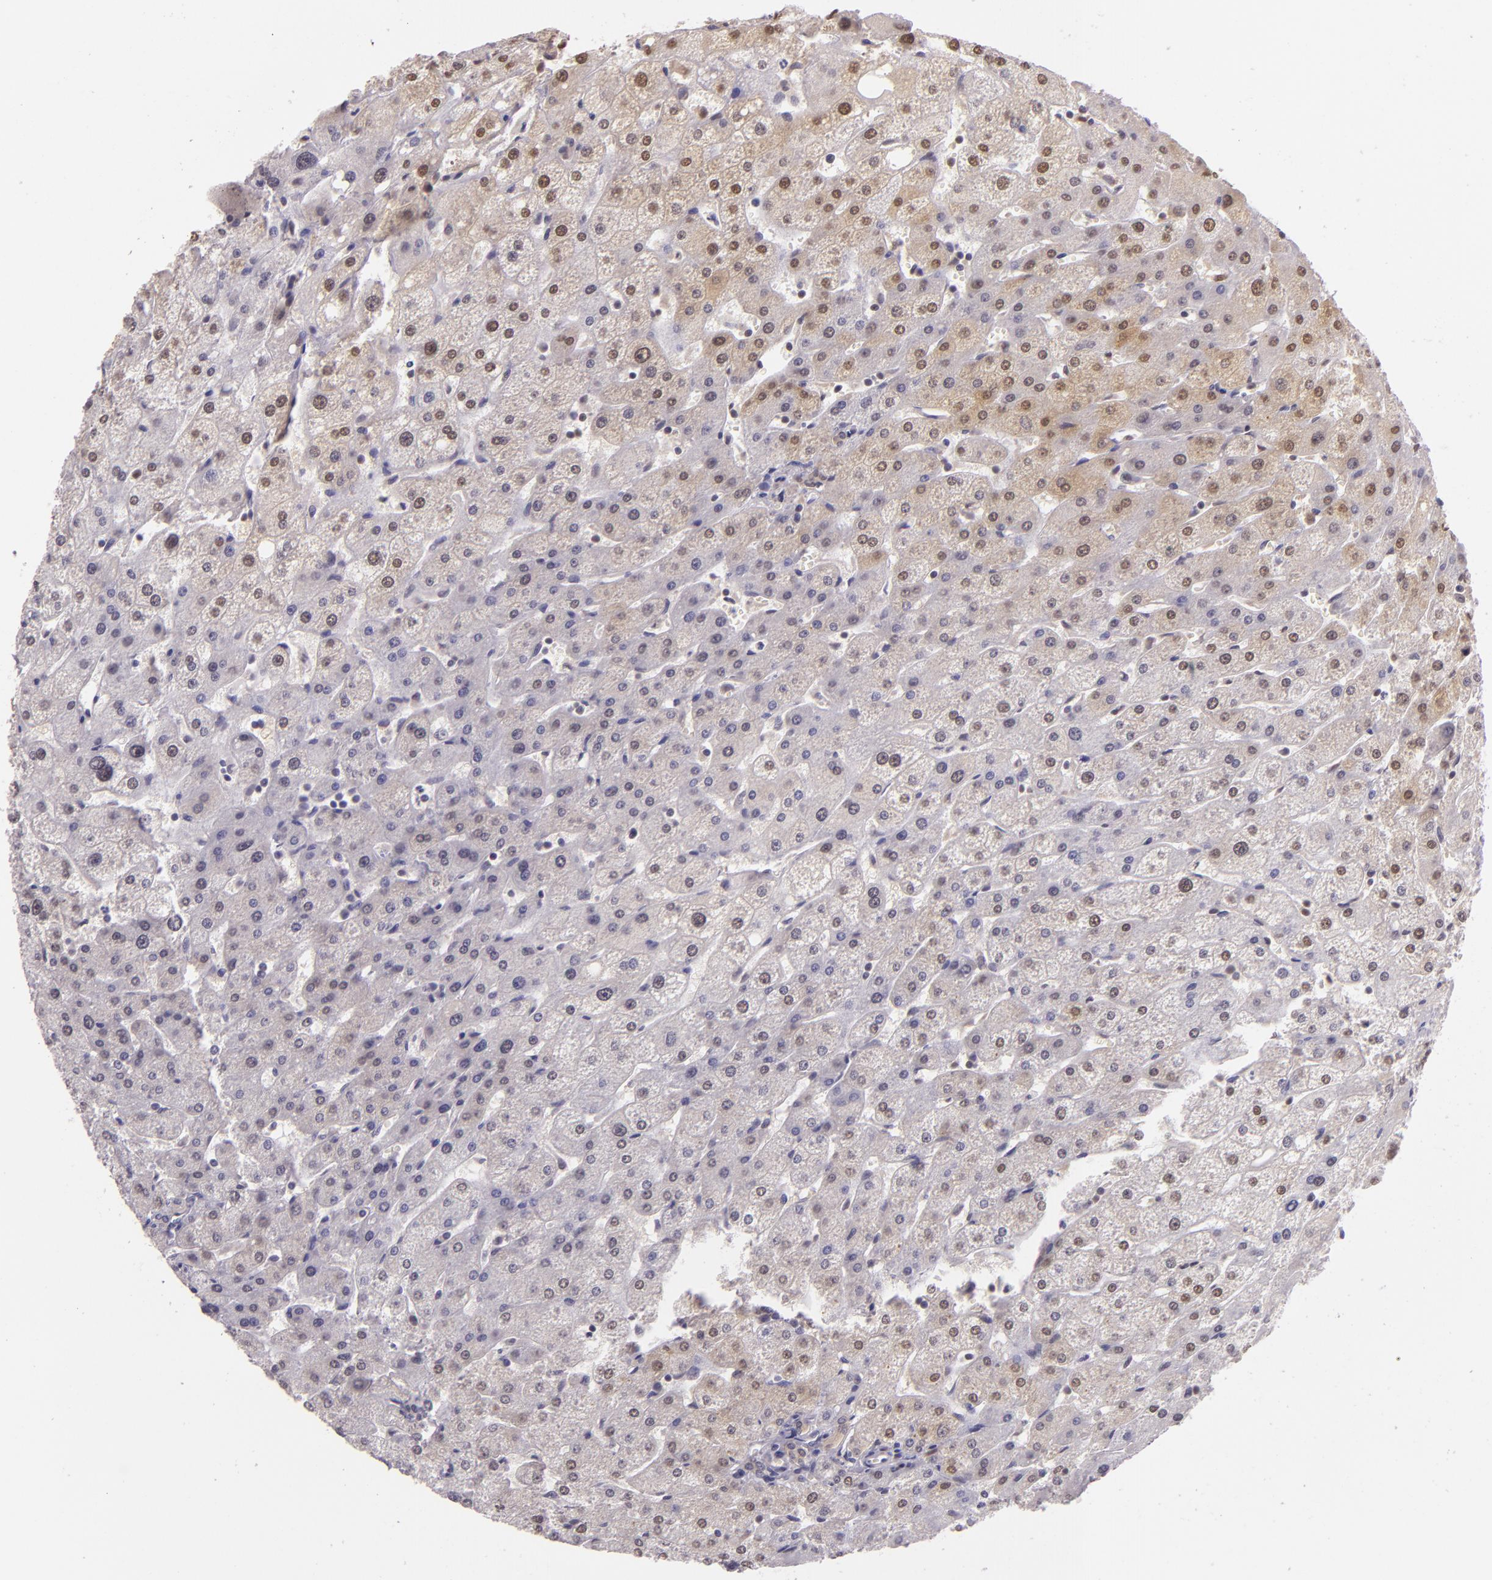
{"staining": {"intensity": "weak", "quantity": ">75%", "location": "cytoplasmic/membranous"}, "tissue": "liver", "cell_type": "Cholangiocytes", "image_type": "normal", "snomed": [{"axis": "morphology", "description": "Normal tissue, NOS"}, {"axis": "topography", "description": "Liver"}], "caption": "IHC micrograph of benign liver: human liver stained using immunohistochemistry (IHC) shows low levels of weak protein expression localized specifically in the cytoplasmic/membranous of cholangiocytes, appearing as a cytoplasmic/membranous brown color.", "gene": "HSPA8", "patient": {"sex": "male", "age": 67}}